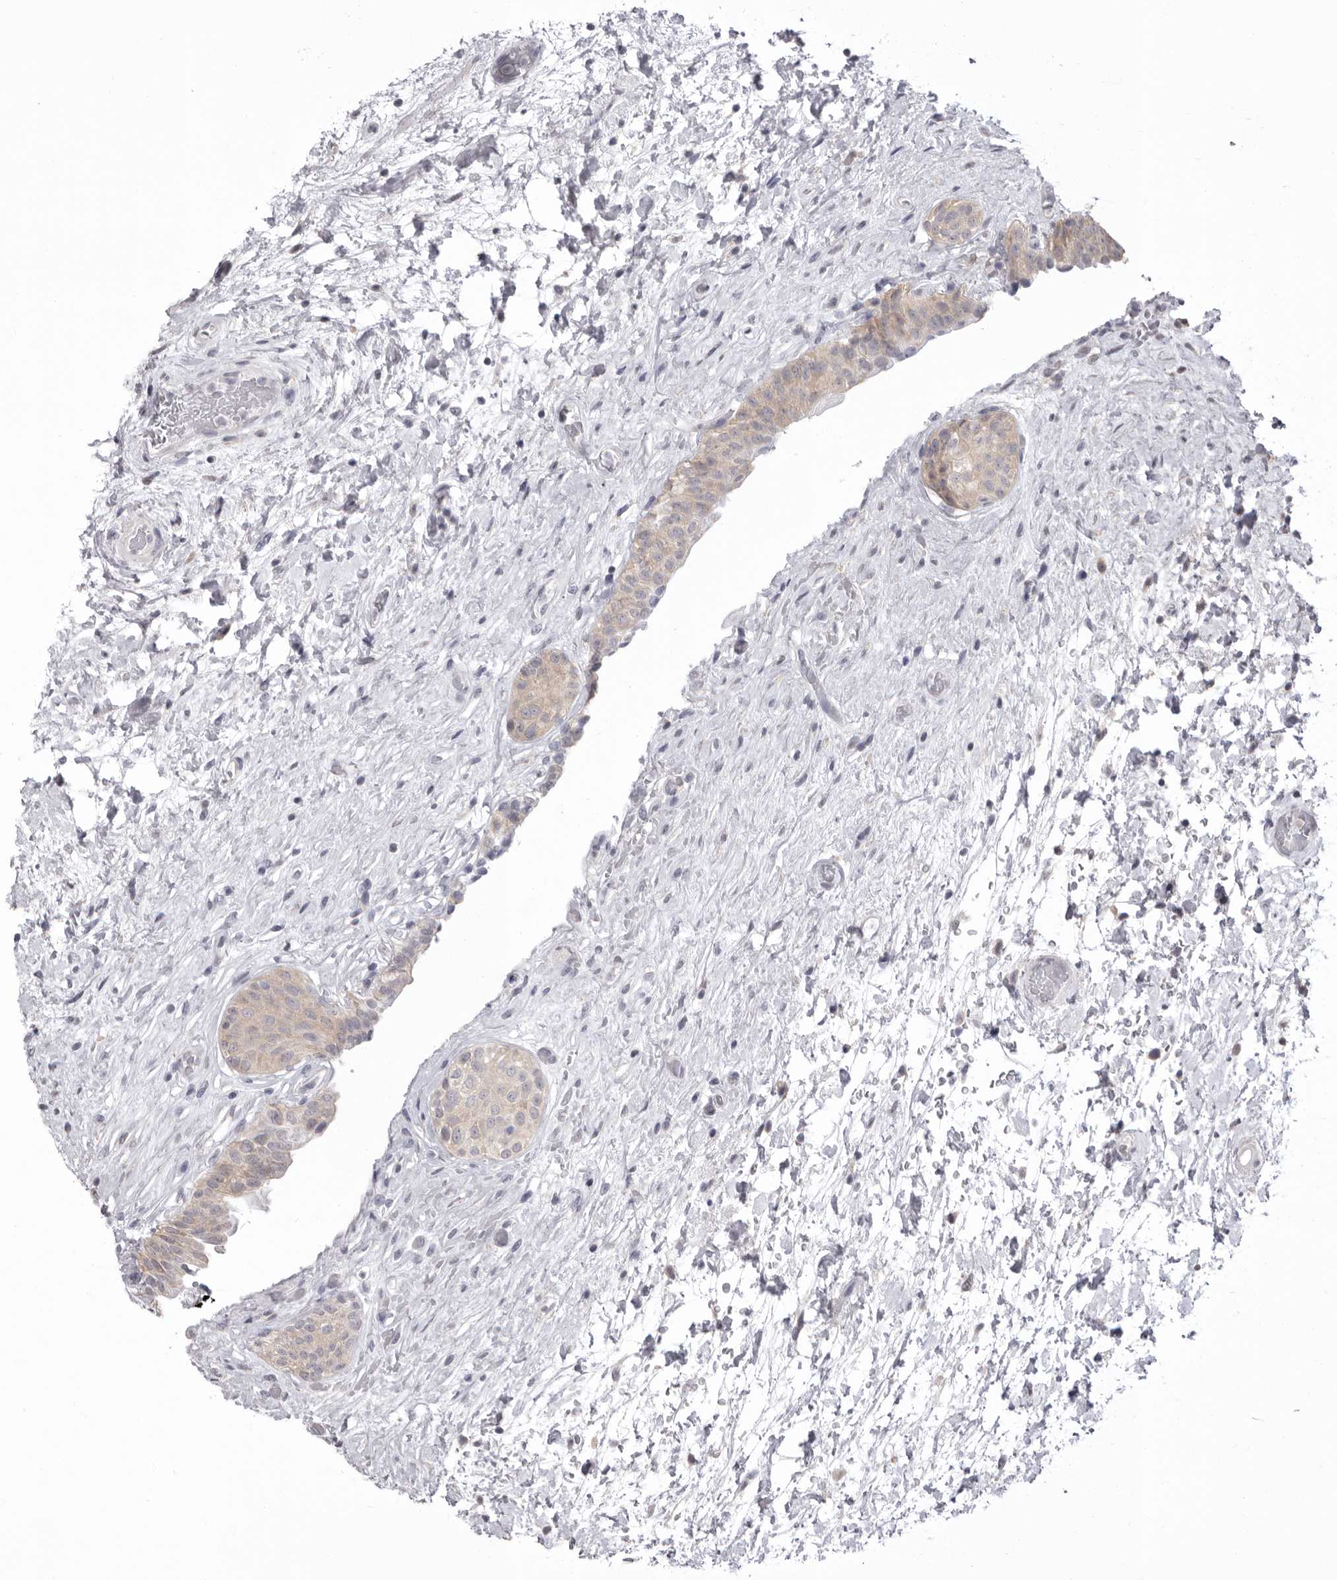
{"staining": {"intensity": "weak", "quantity": "25%-75%", "location": "cytoplasmic/membranous"}, "tissue": "urinary bladder", "cell_type": "Urothelial cells", "image_type": "normal", "snomed": [{"axis": "morphology", "description": "Normal tissue, NOS"}, {"axis": "topography", "description": "Urinary bladder"}], "caption": "DAB immunohistochemical staining of unremarkable urinary bladder displays weak cytoplasmic/membranous protein staining in approximately 25%-75% of urothelial cells.", "gene": "MDH1", "patient": {"sex": "male", "age": 74}}